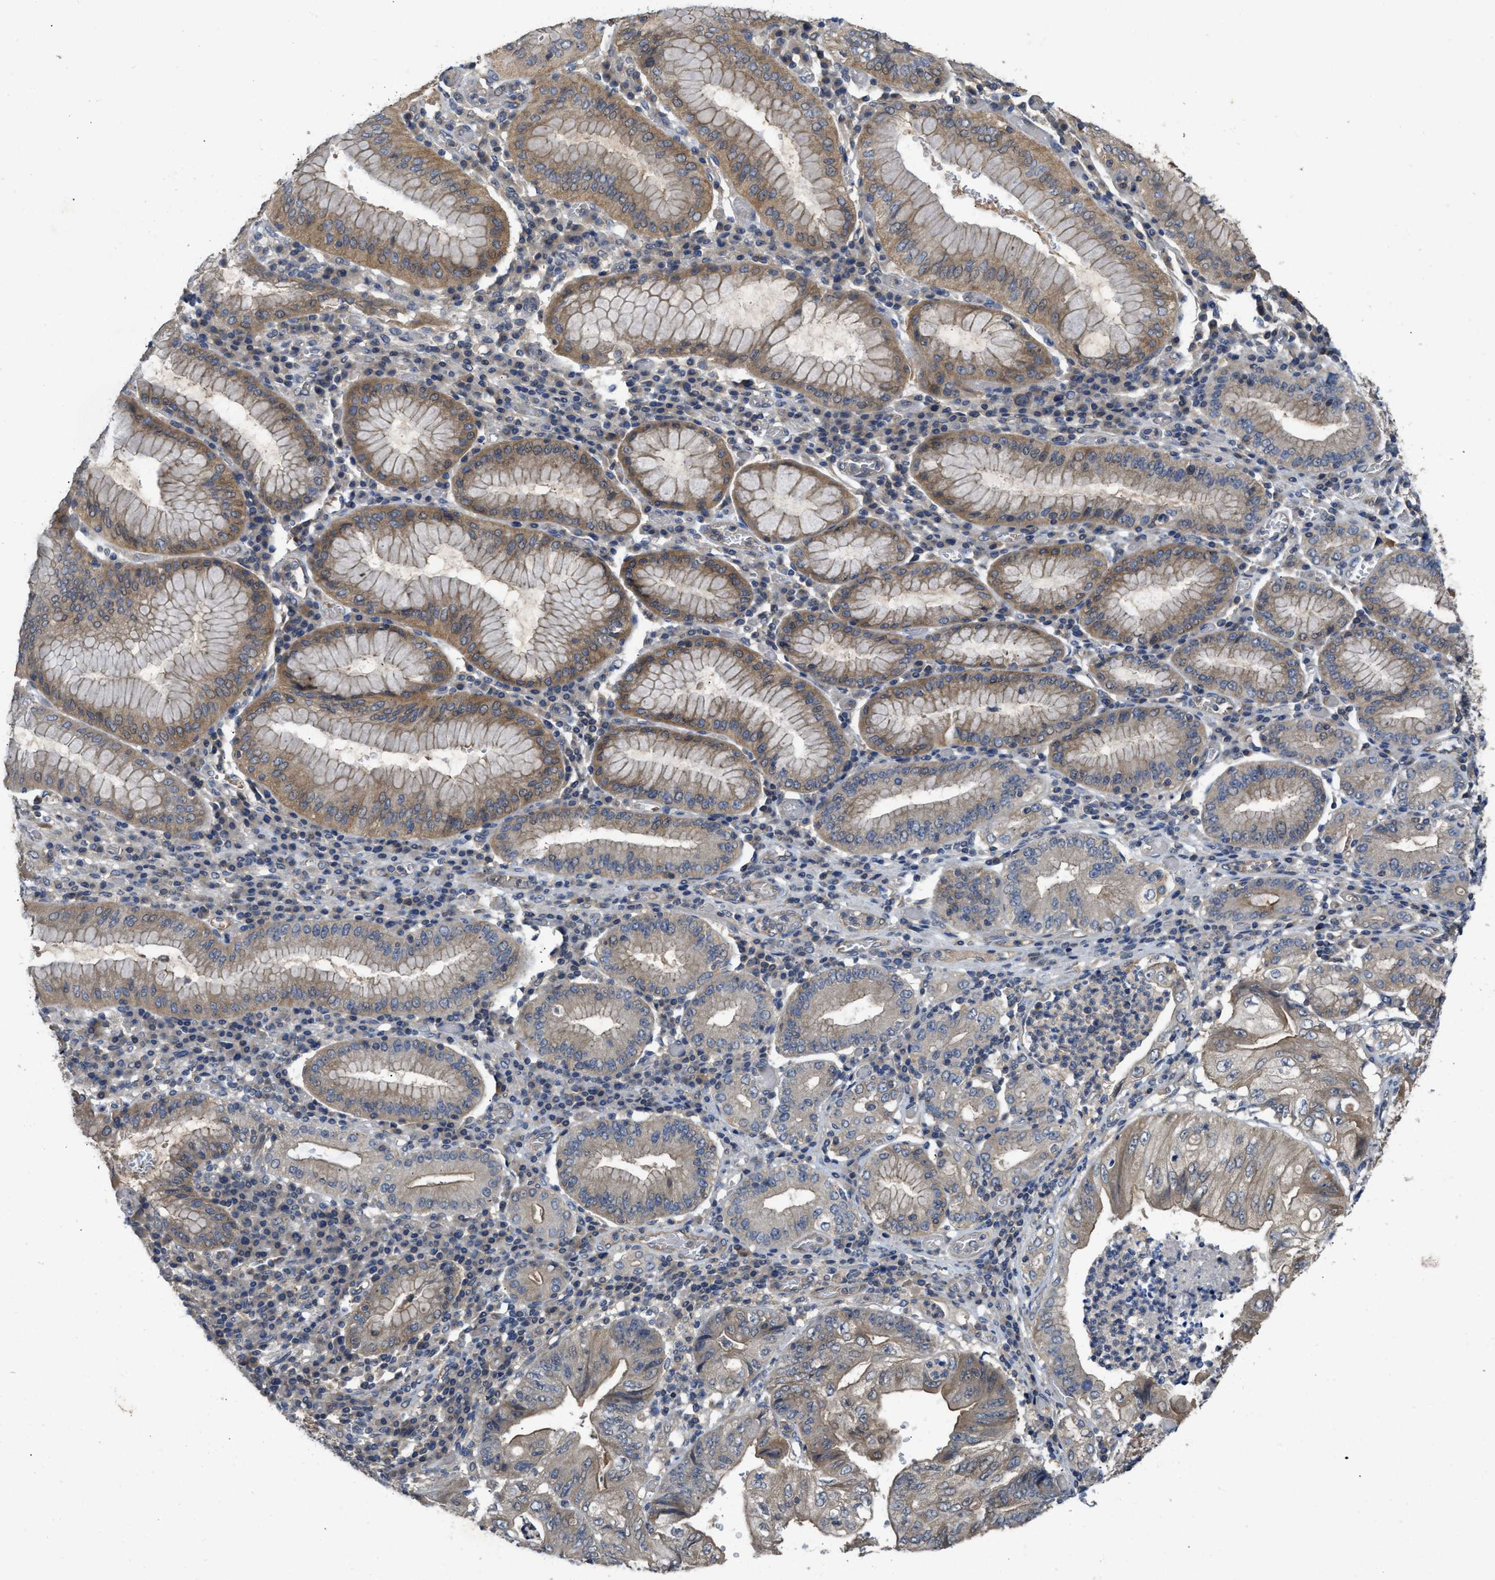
{"staining": {"intensity": "moderate", "quantity": "25%-75%", "location": "cytoplasmic/membranous"}, "tissue": "stomach cancer", "cell_type": "Tumor cells", "image_type": "cancer", "snomed": [{"axis": "morphology", "description": "Adenocarcinoma, NOS"}, {"axis": "topography", "description": "Stomach"}], "caption": "Human stomach adenocarcinoma stained with a protein marker reveals moderate staining in tumor cells.", "gene": "PPP3CA", "patient": {"sex": "female", "age": 73}}